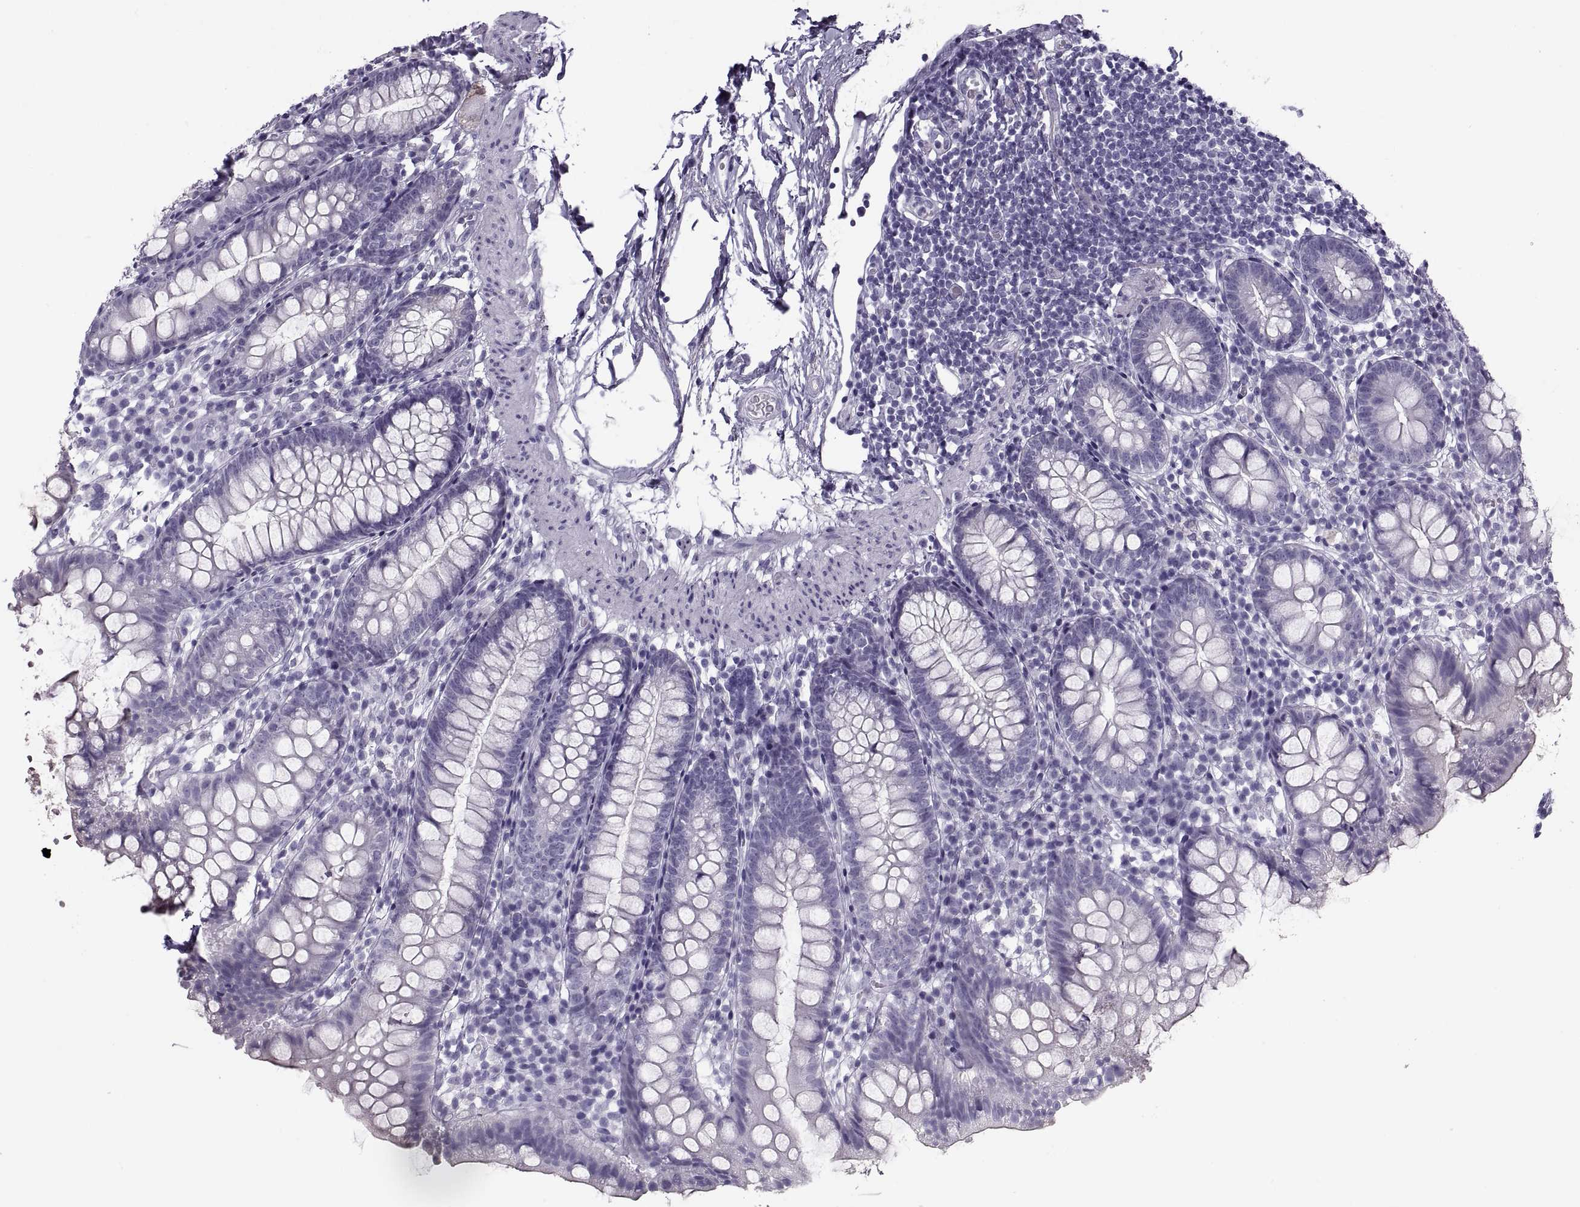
{"staining": {"intensity": "negative", "quantity": "none", "location": "none"}, "tissue": "small intestine", "cell_type": "Glandular cells", "image_type": "normal", "snomed": [{"axis": "morphology", "description": "Normal tissue, NOS"}, {"axis": "topography", "description": "Small intestine"}], "caption": "Micrograph shows no protein positivity in glandular cells of unremarkable small intestine.", "gene": "RLBP1", "patient": {"sex": "female", "age": 90}}